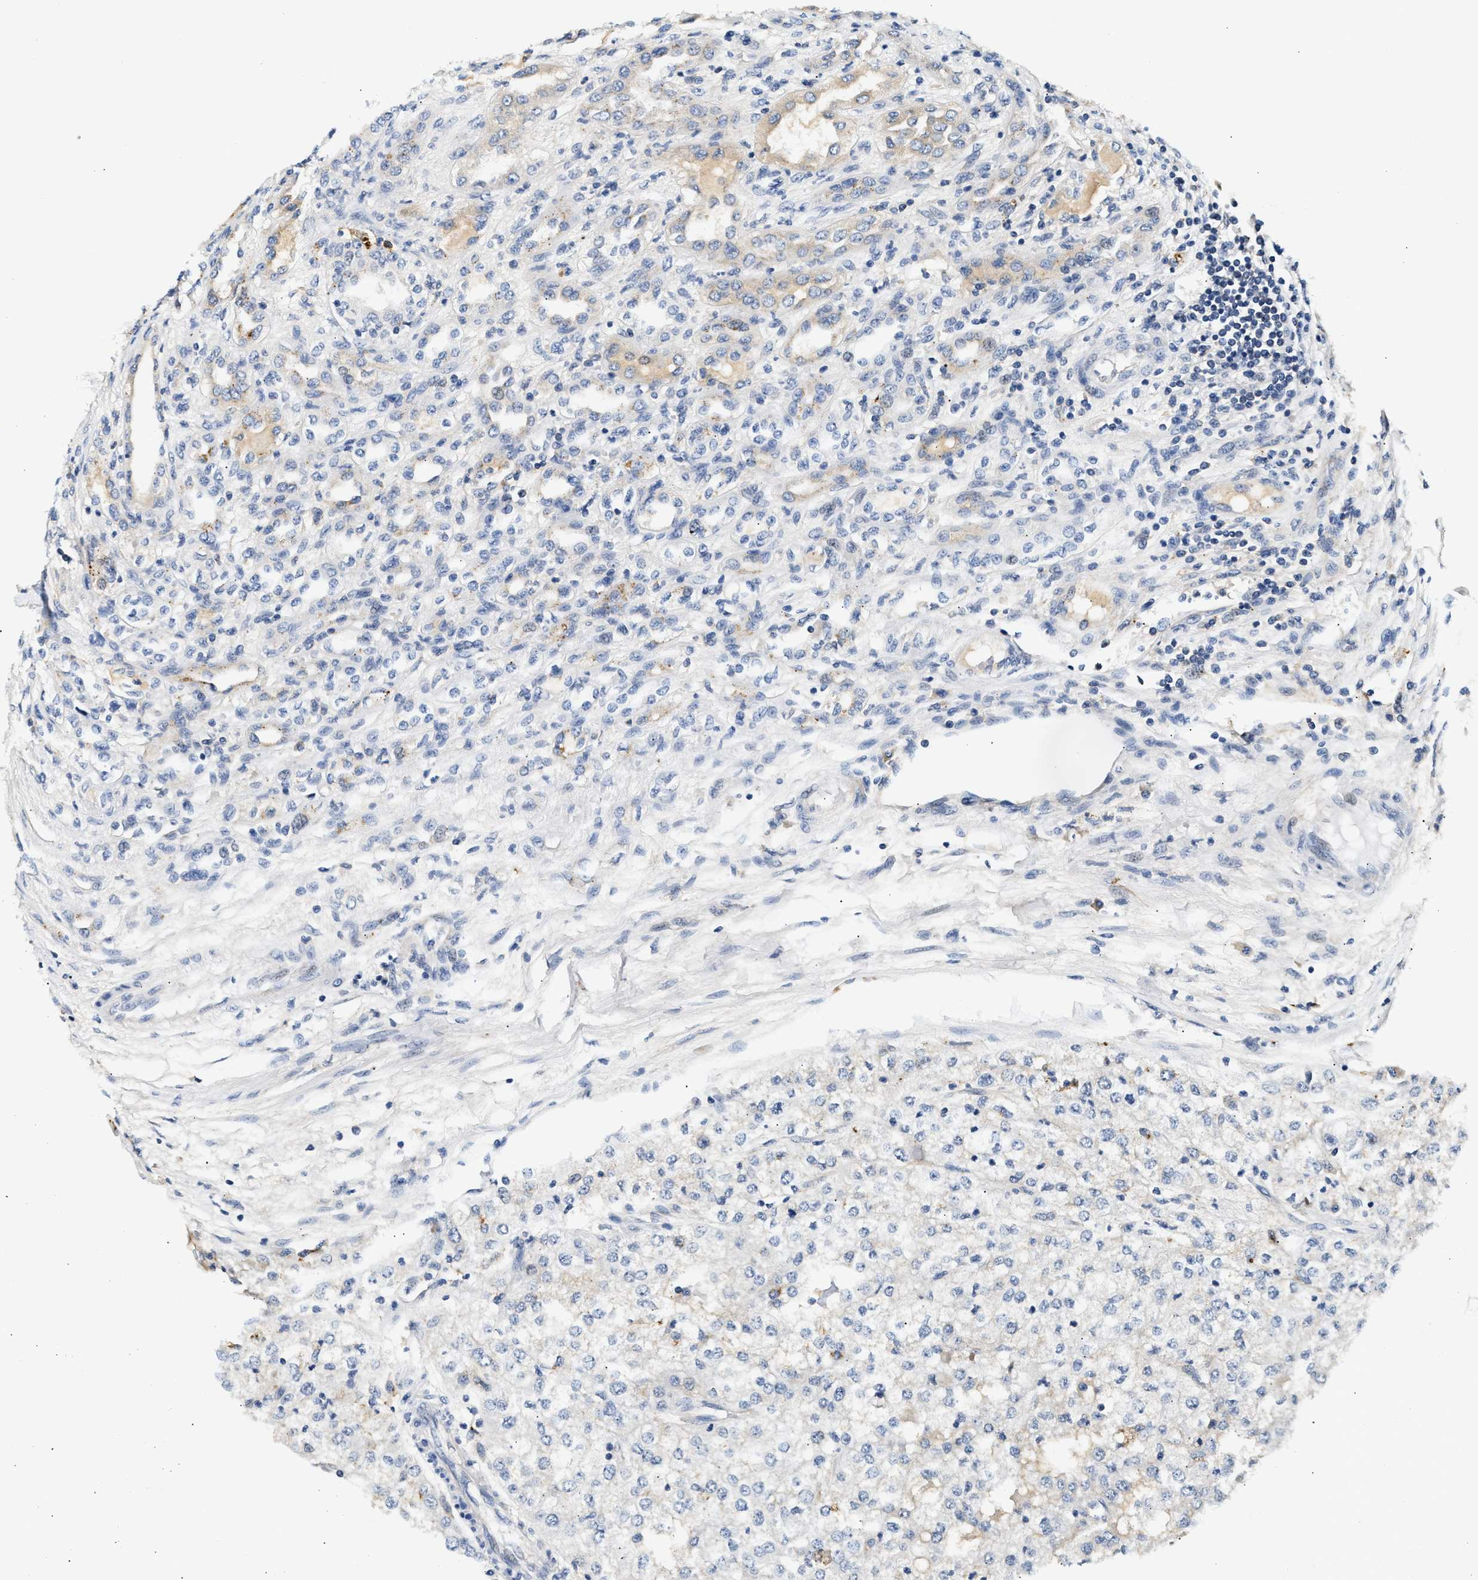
{"staining": {"intensity": "weak", "quantity": "<25%", "location": "cytoplasmic/membranous"}, "tissue": "renal cancer", "cell_type": "Tumor cells", "image_type": "cancer", "snomed": [{"axis": "morphology", "description": "Adenocarcinoma, NOS"}, {"axis": "topography", "description": "Kidney"}], "caption": "IHC histopathology image of neoplastic tissue: renal cancer stained with DAB displays no significant protein staining in tumor cells.", "gene": "MED22", "patient": {"sex": "female", "age": 54}}